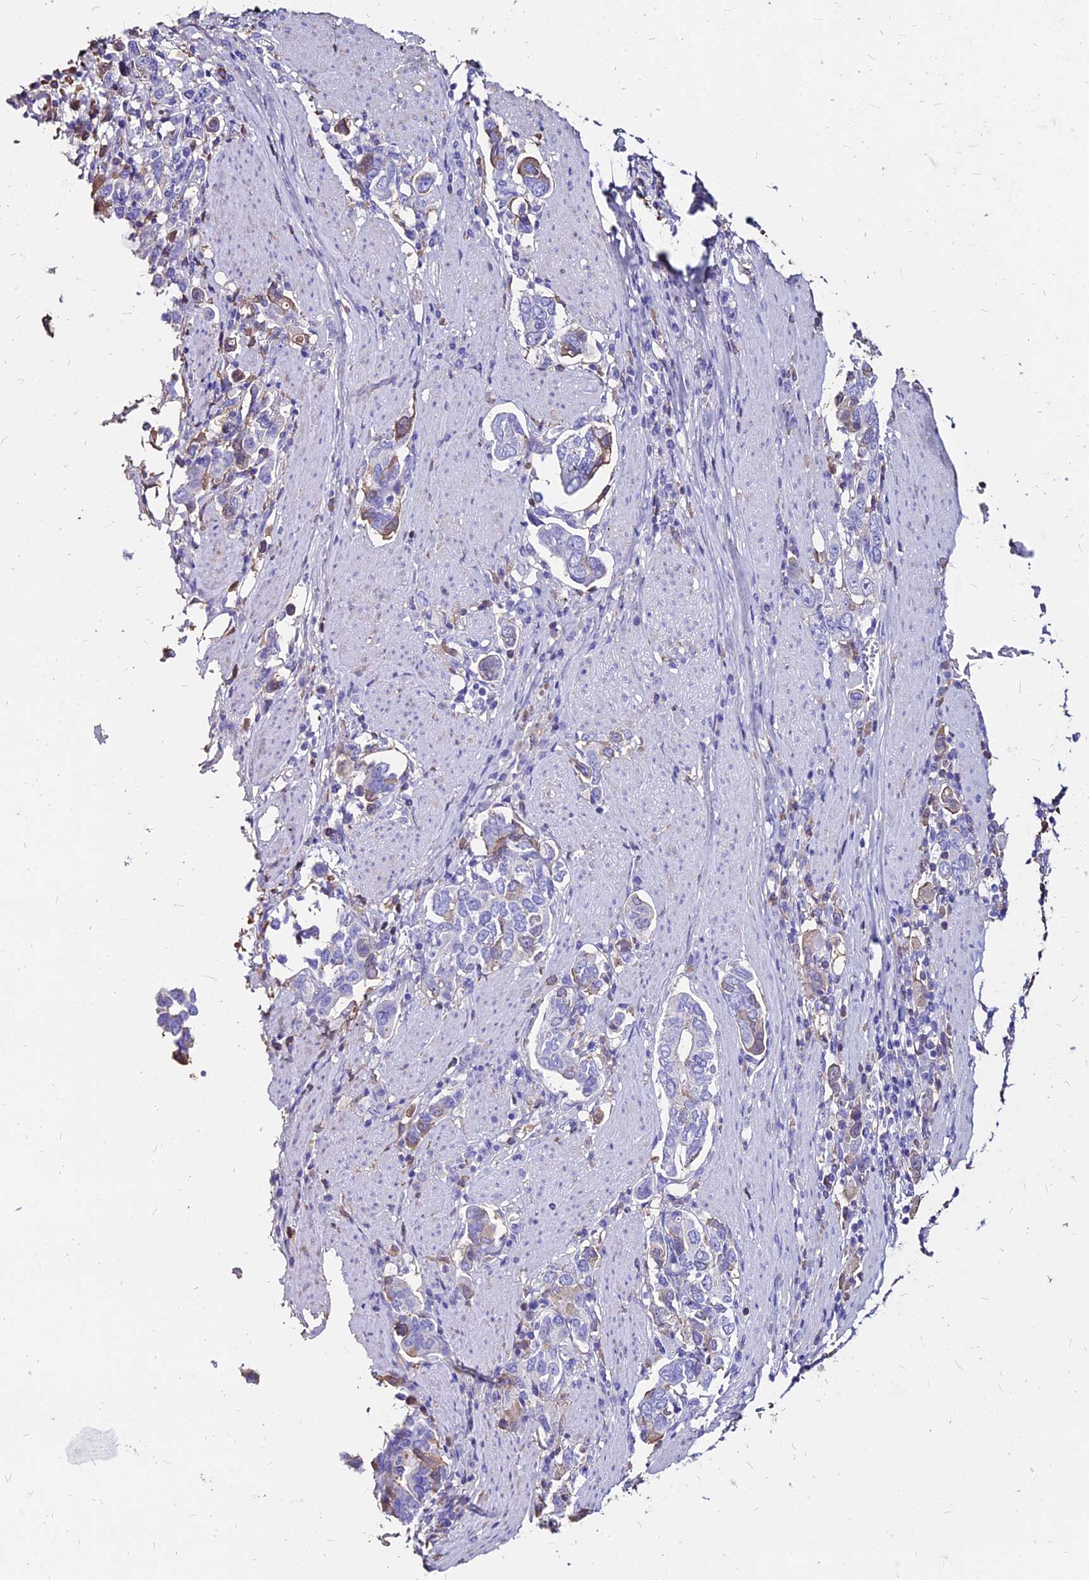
{"staining": {"intensity": "weak", "quantity": "<25%", "location": "cytoplasmic/membranous"}, "tissue": "stomach cancer", "cell_type": "Tumor cells", "image_type": "cancer", "snomed": [{"axis": "morphology", "description": "Adenocarcinoma, NOS"}, {"axis": "topography", "description": "Stomach, upper"}, {"axis": "topography", "description": "Stomach"}], "caption": "This is an immunohistochemistry micrograph of human stomach cancer (adenocarcinoma). There is no expression in tumor cells.", "gene": "NME5", "patient": {"sex": "male", "age": 62}}